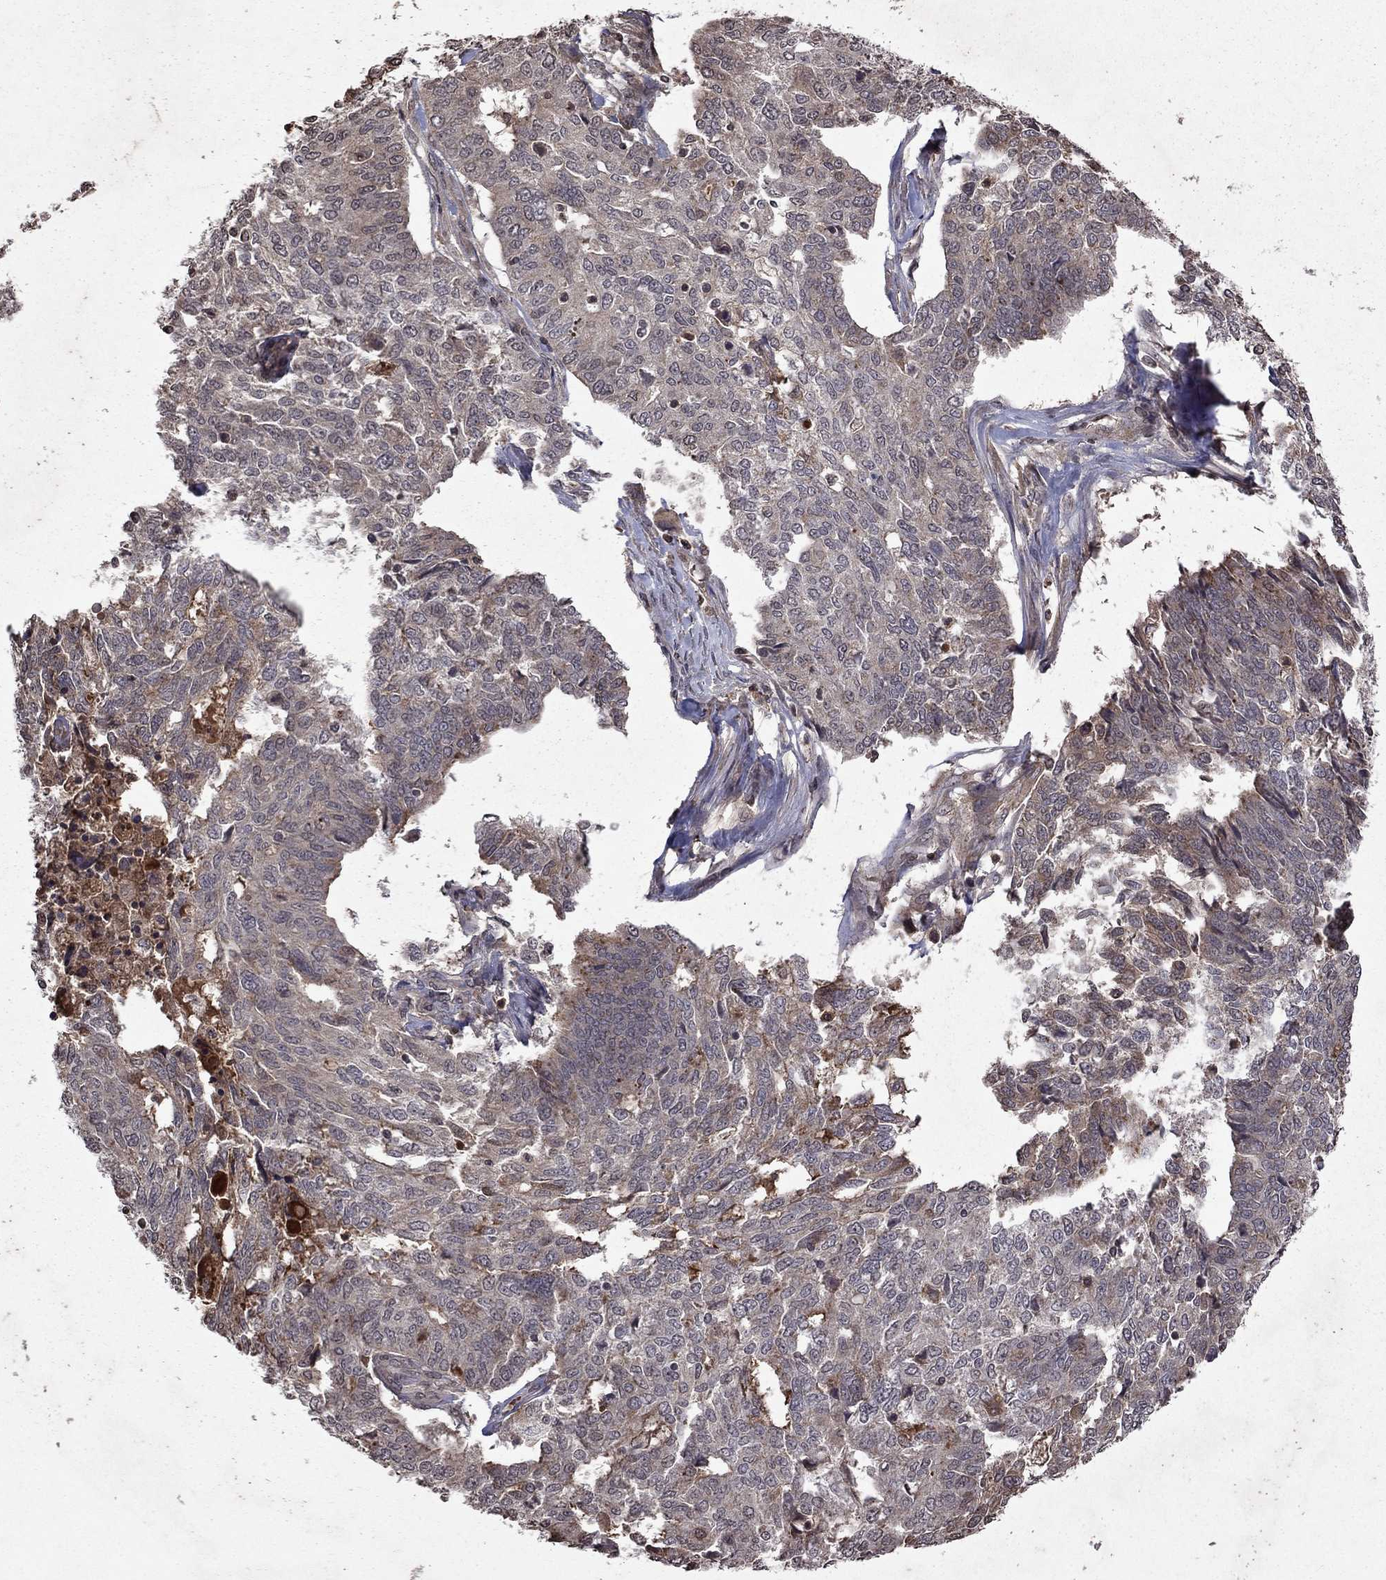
{"staining": {"intensity": "negative", "quantity": "none", "location": "none"}, "tissue": "ovarian cancer", "cell_type": "Tumor cells", "image_type": "cancer", "snomed": [{"axis": "morphology", "description": "Cystadenocarcinoma, serous, NOS"}, {"axis": "topography", "description": "Ovary"}], "caption": "A photomicrograph of ovarian cancer (serous cystadenocarcinoma) stained for a protein demonstrates no brown staining in tumor cells.", "gene": "NLGN1", "patient": {"sex": "female", "age": 67}}